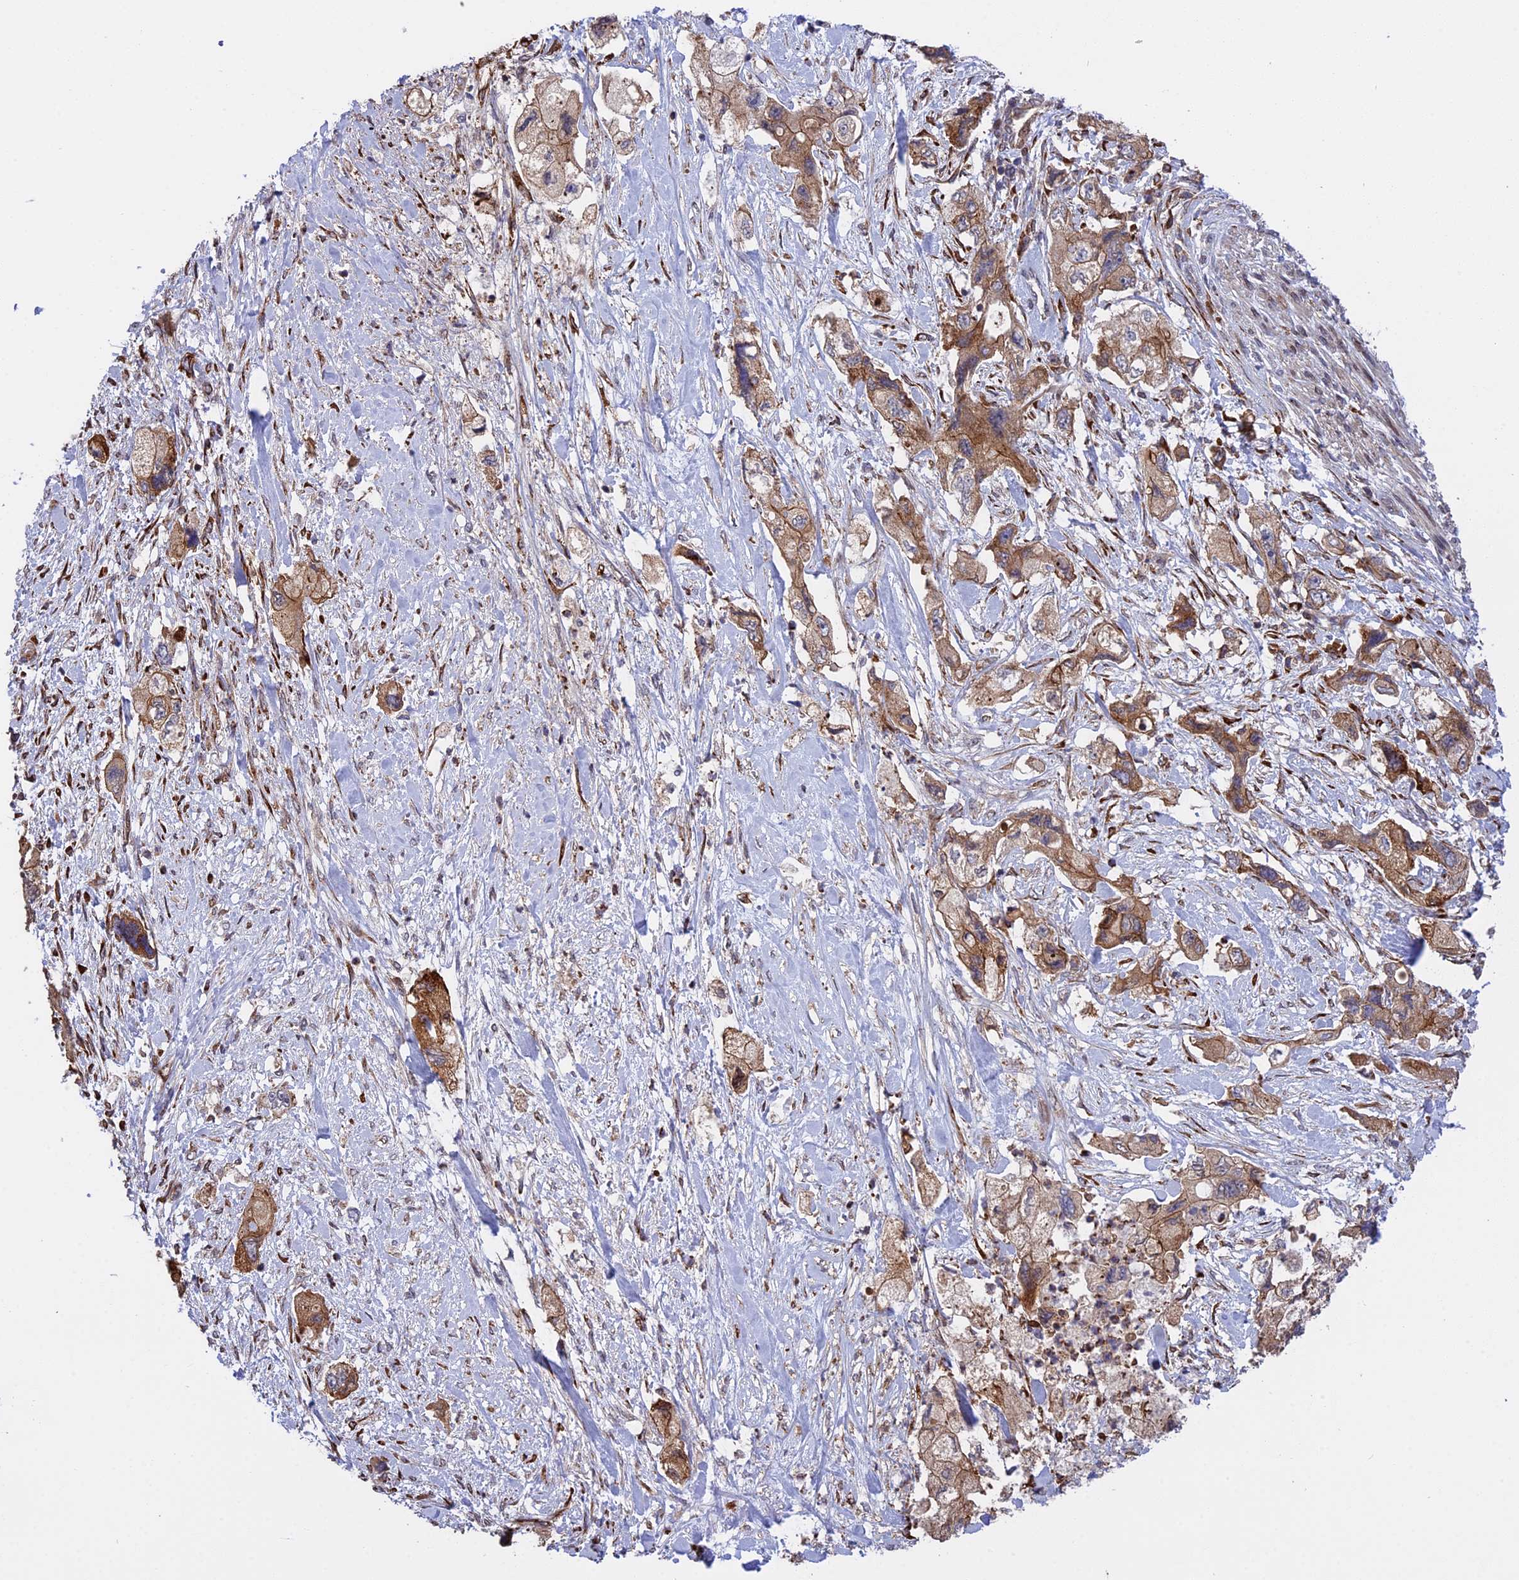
{"staining": {"intensity": "moderate", "quantity": ">75%", "location": "cytoplasmic/membranous"}, "tissue": "pancreatic cancer", "cell_type": "Tumor cells", "image_type": "cancer", "snomed": [{"axis": "morphology", "description": "Adenocarcinoma, NOS"}, {"axis": "topography", "description": "Pancreas"}], "caption": "Pancreatic cancer stained with IHC shows moderate cytoplasmic/membranous positivity in about >75% of tumor cells.", "gene": "DDX60L", "patient": {"sex": "female", "age": 73}}